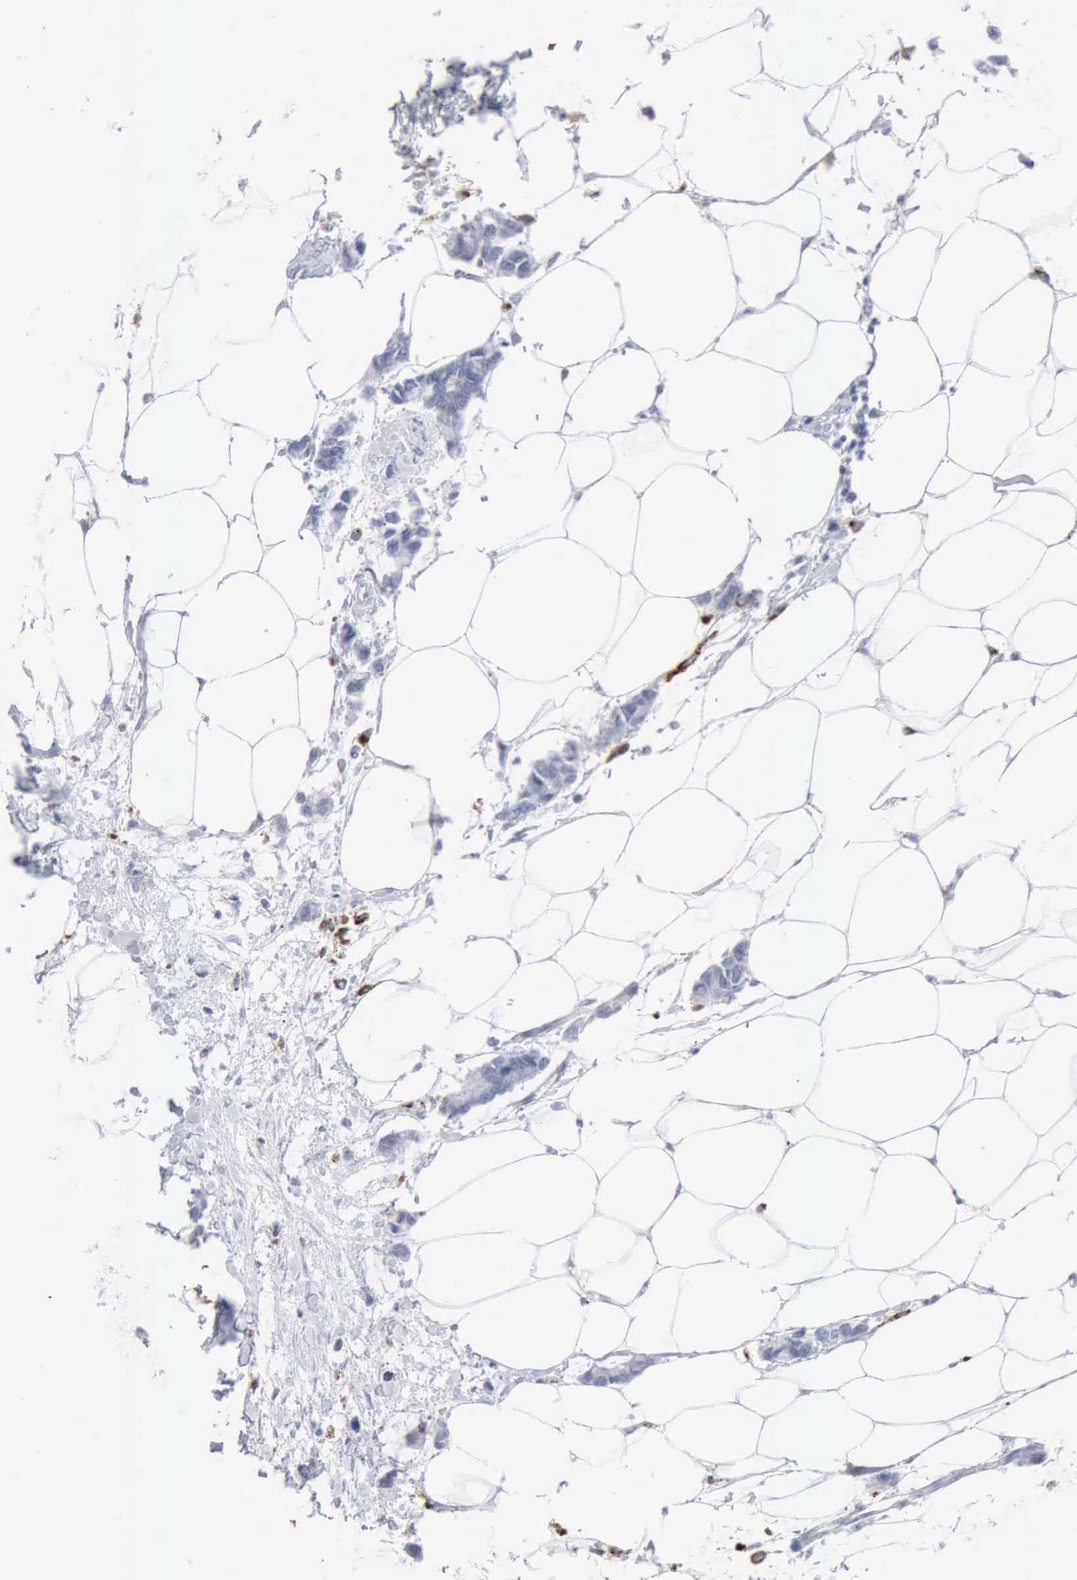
{"staining": {"intensity": "negative", "quantity": "none", "location": "none"}, "tissue": "colorectal cancer", "cell_type": "Tumor cells", "image_type": "cancer", "snomed": [{"axis": "morphology", "description": "Normal tissue, NOS"}, {"axis": "morphology", "description": "Adenocarcinoma, NOS"}, {"axis": "topography", "description": "Colon"}, {"axis": "topography", "description": "Peripheral nerve tissue"}], "caption": "DAB immunohistochemical staining of human colorectal adenocarcinoma reveals no significant expression in tumor cells.", "gene": "GLA", "patient": {"sex": "male", "age": 14}}